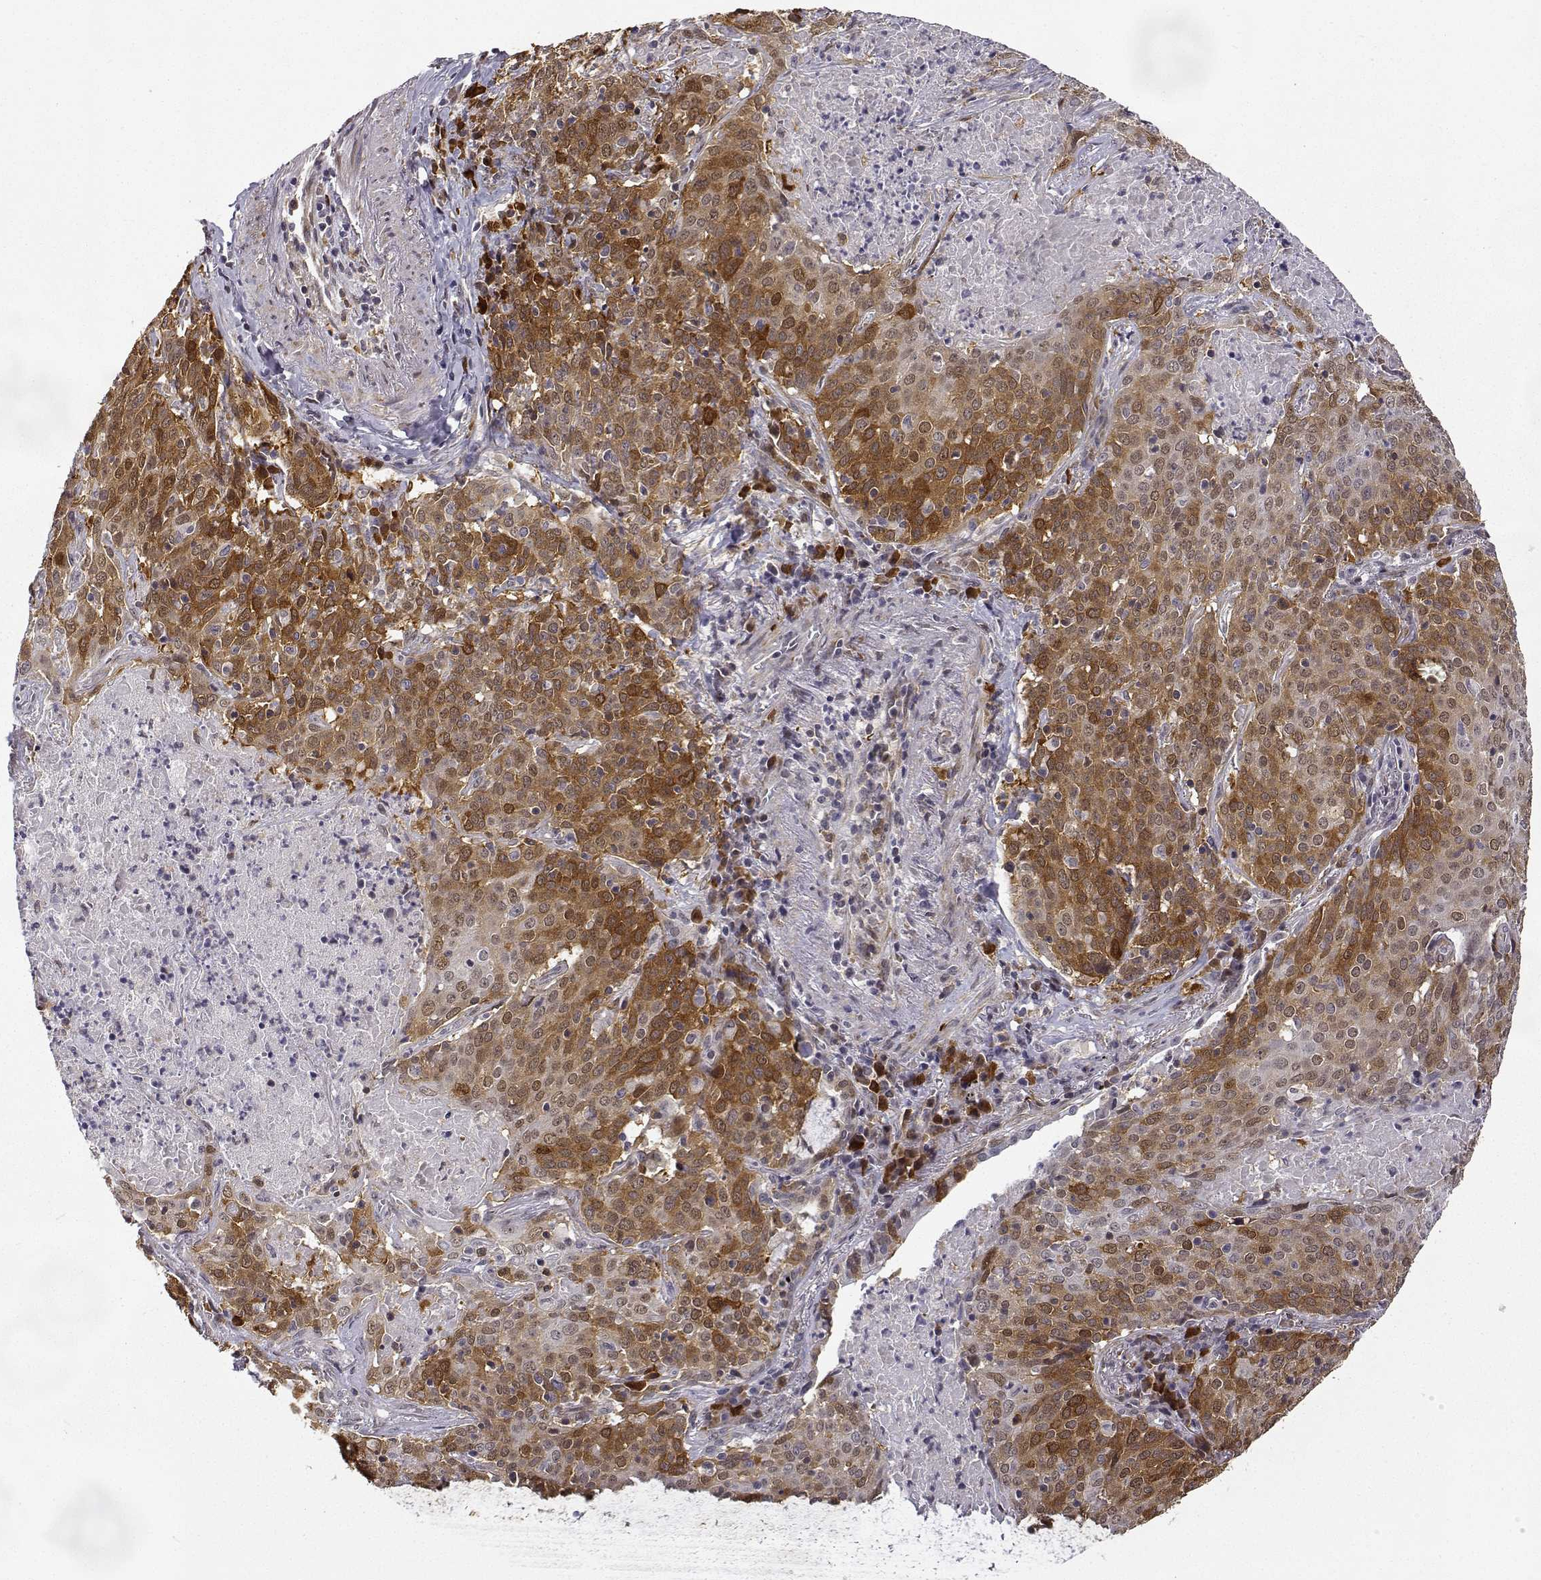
{"staining": {"intensity": "moderate", "quantity": ">75%", "location": "cytoplasmic/membranous"}, "tissue": "lung cancer", "cell_type": "Tumor cells", "image_type": "cancer", "snomed": [{"axis": "morphology", "description": "Squamous cell carcinoma, NOS"}, {"axis": "topography", "description": "Lung"}], "caption": "Immunohistochemistry (IHC) photomicrograph of neoplastic tissue: human lung squamous cell carcinoma stained using immunohistochemistry (IHC) displays medium levels of moderate protein expression localized specifically in the cytoplasmic/membranous of tumor cells, appearing as a cytoplasmic/membranous brown color.", "gene": "PHGDH", "patient": {"sex": "male", "age": 82}}